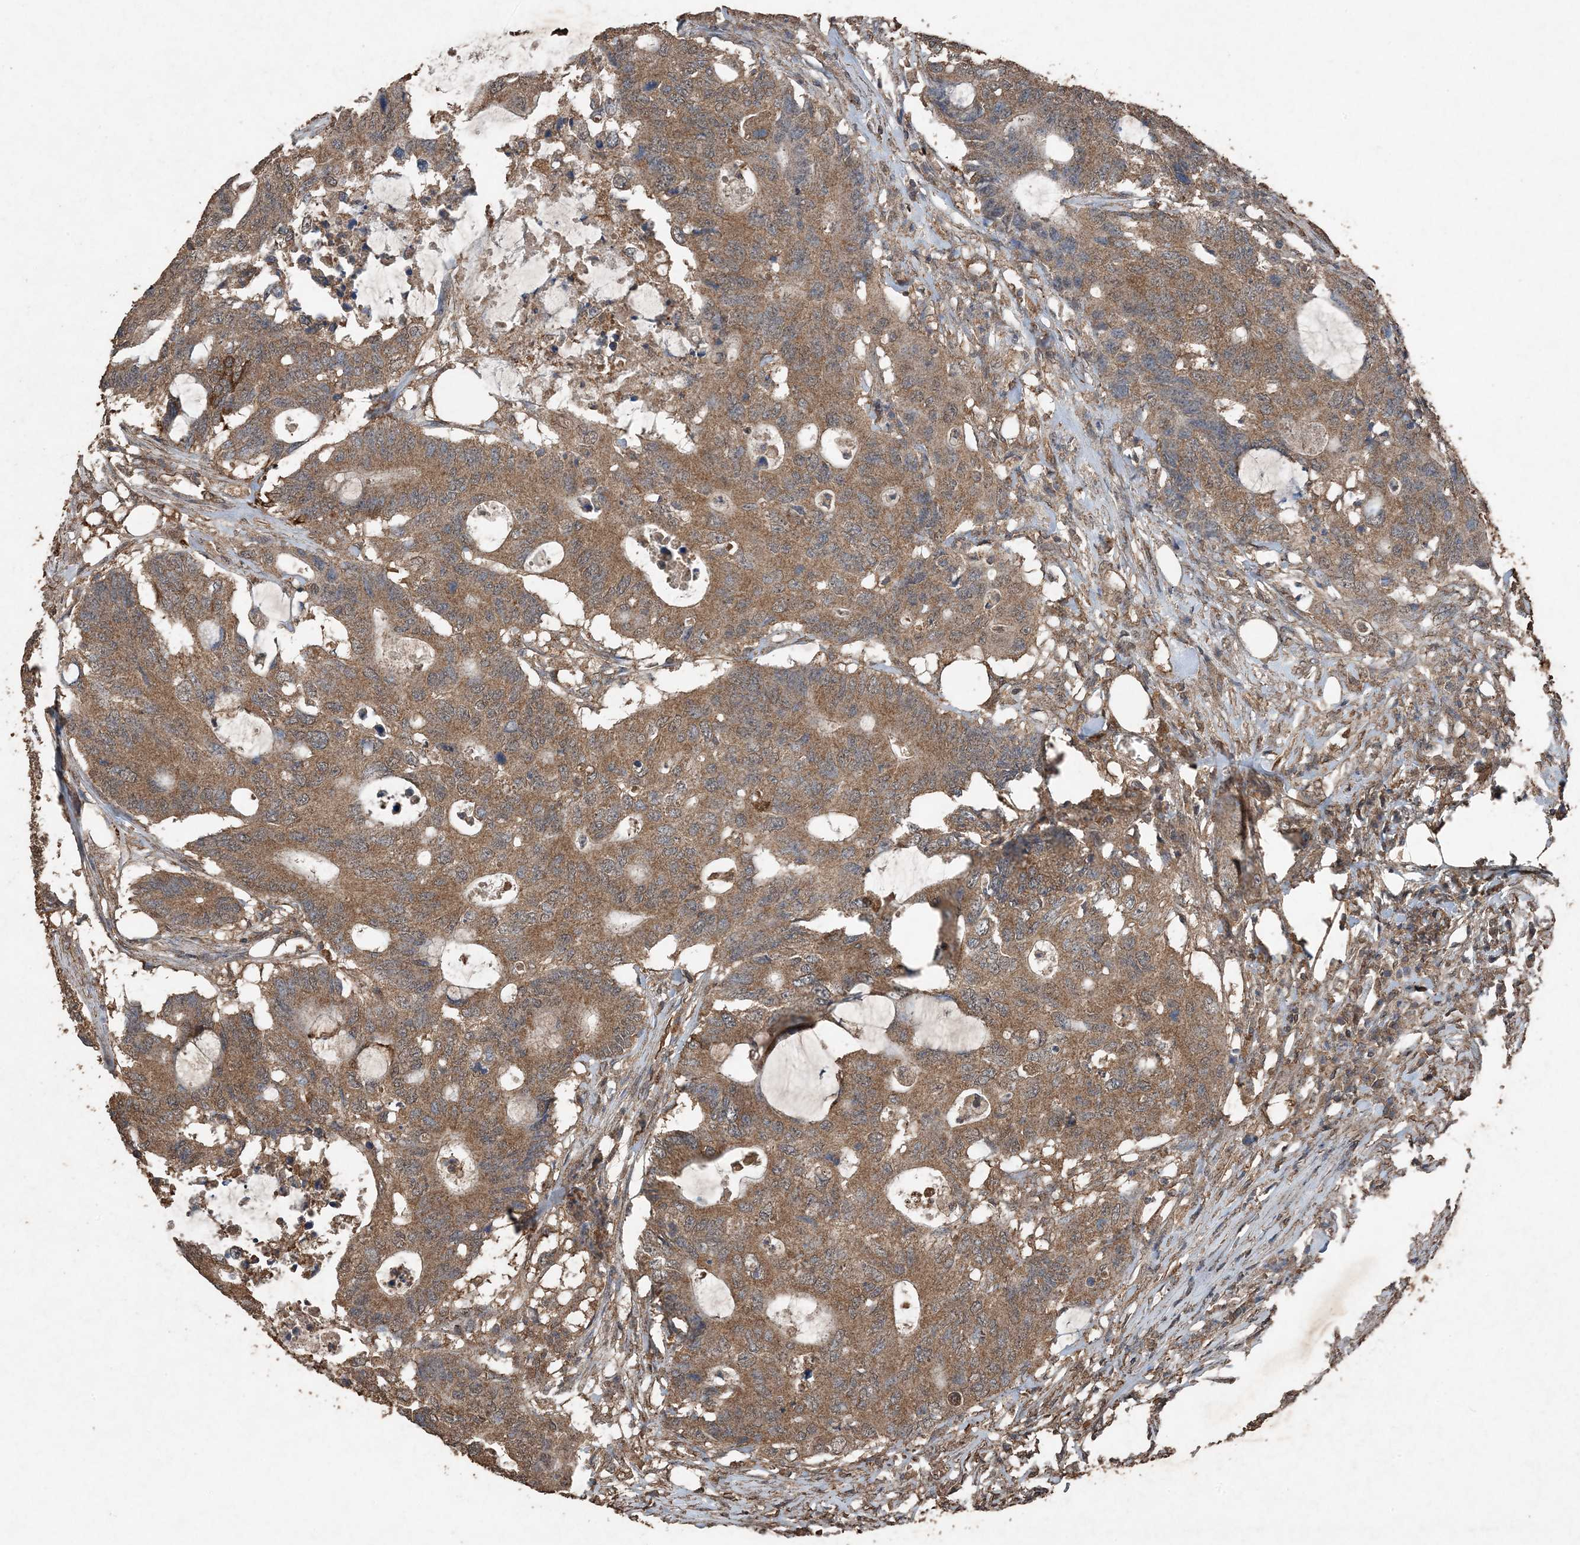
{"staining": {"intensity": "moderate", "quantity": ">75%", "location": "cytoplasmic/membranous"}, "tissue": "colorectal cancer", "cell_type": "Tumor cells", "image_type": "cancer", "snomed": [{"axis": "morphology", "description": "Adenocarcinoma, NOS"}, {"axis": "topography", "description": "Colon"}], "caption": "A brown stain highlights moderate cytoplasmic/membranous expression of a protein in human colorectal adenocarcinoma tumor cells.", "gene": "FCN3", "patient": {"sex": "male", "age": 71}}